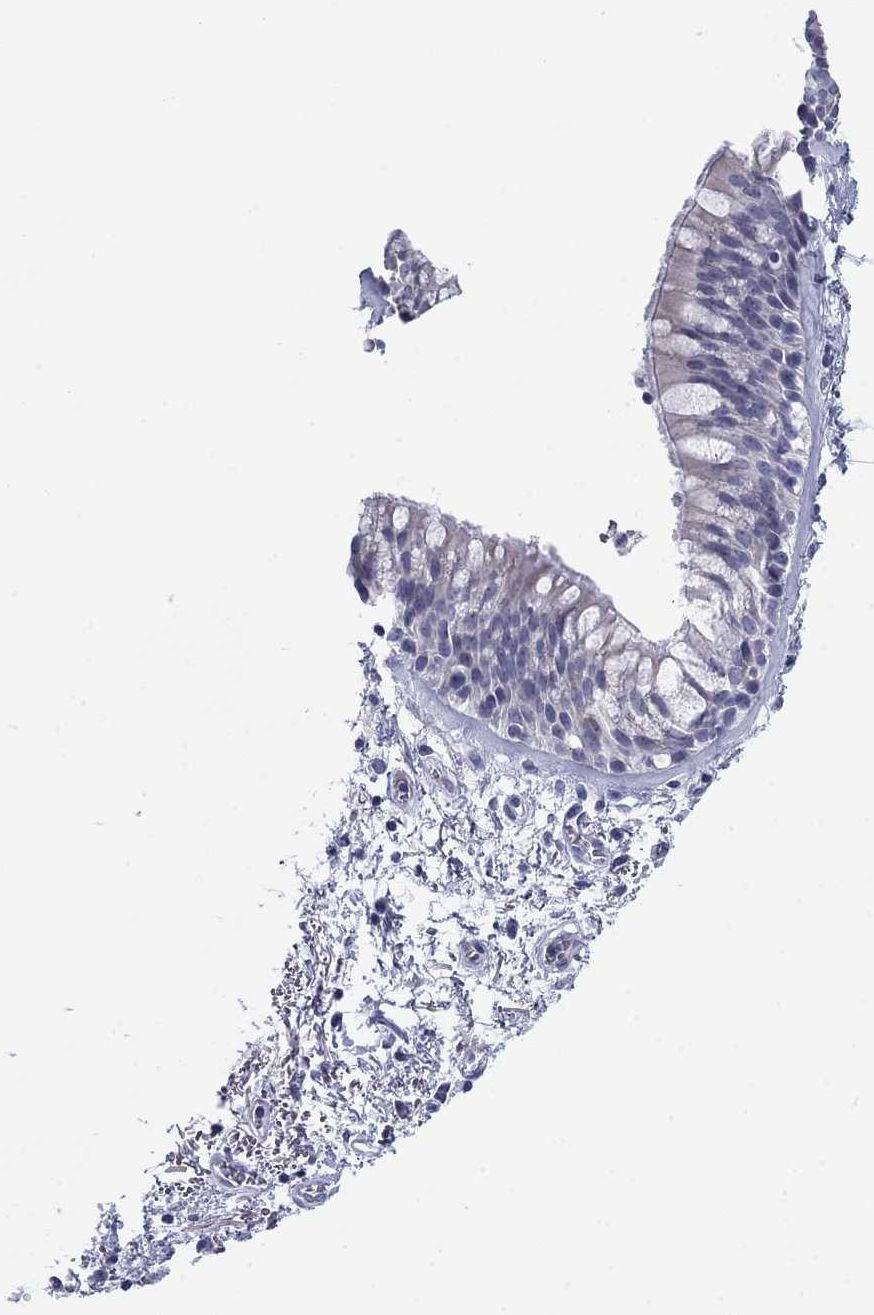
{"staining": {"intensity": "negative", "quantity": "none", "location": "none"}, "tissue": "bronchus", "cell_type": "Respiratory epithelial cells", "image_type": "normal", "snomed": [{"axis": "morphology", "description": "Normal tissue, NOS"}, {"axis": "topography", "description": "Bronchus"}, {"axis": "topography", "description": "Lung"}], "caption": "Immunohistochemistry photomicrograph of unremarkable bronchus stained for a protein (brown), which demonstrates no expression in respiratory epithelial cells.", "gene": "PRPH", "patient": {"sex": "female", "age": 57}}